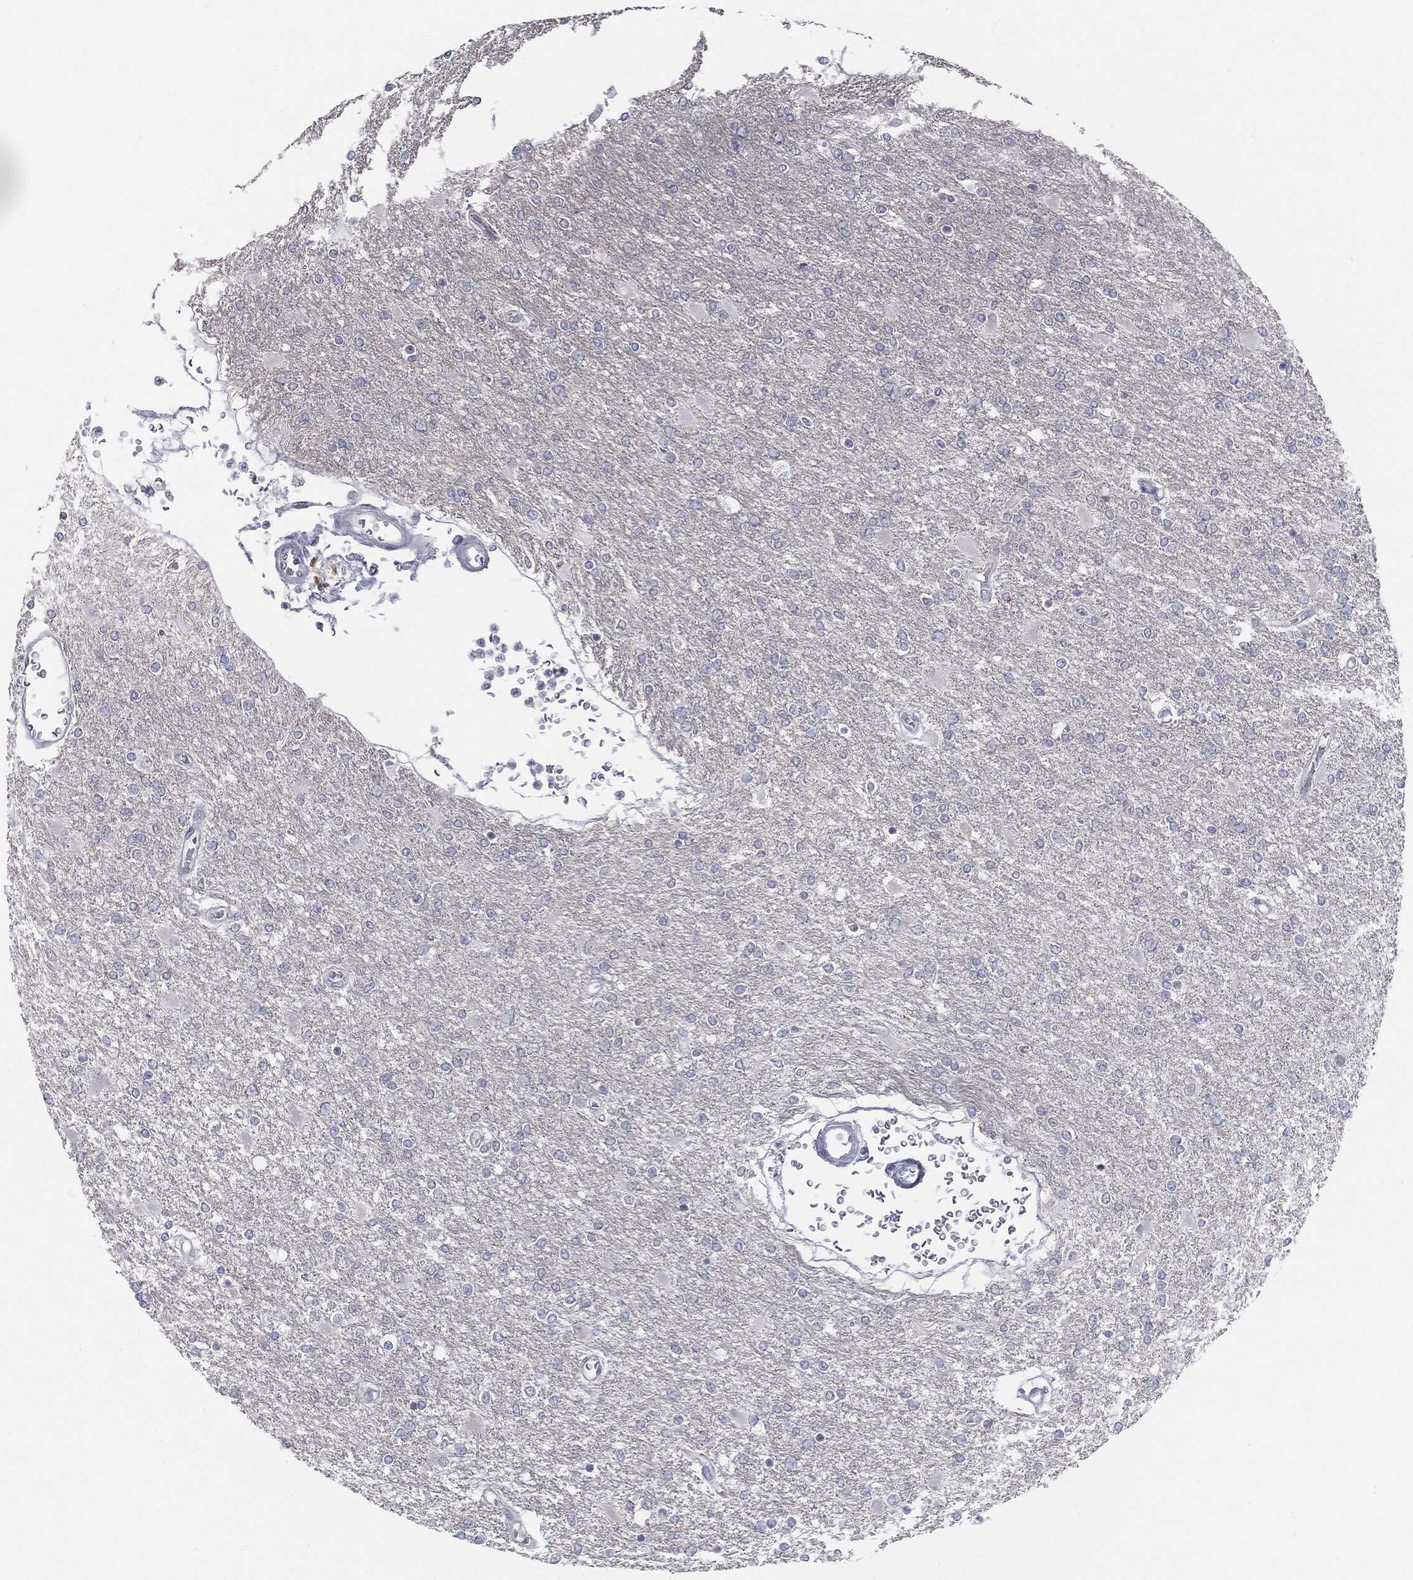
{"staining": {"intensity": "negative", "quantity": "none", "location": "none"}, "tissue": "glioma", "cell_type": "Tumor cells", "image_type": "cancer", "snomed": [{"axis": "morphology", "description": "Glioma, malignant, High grade"}, {"axis": "topography", "description": "Cerebral cortex"}], "caption": "A high-resolution image shows IHC staining of malignant high-grade glioma, which exhibits no significant expression in tumor cells. (Brightfield microscopy of DAB immunohistochemistry at high magnification).", "gene": "SLC5A5", "patient": {"sex": "male", "age": 79}}